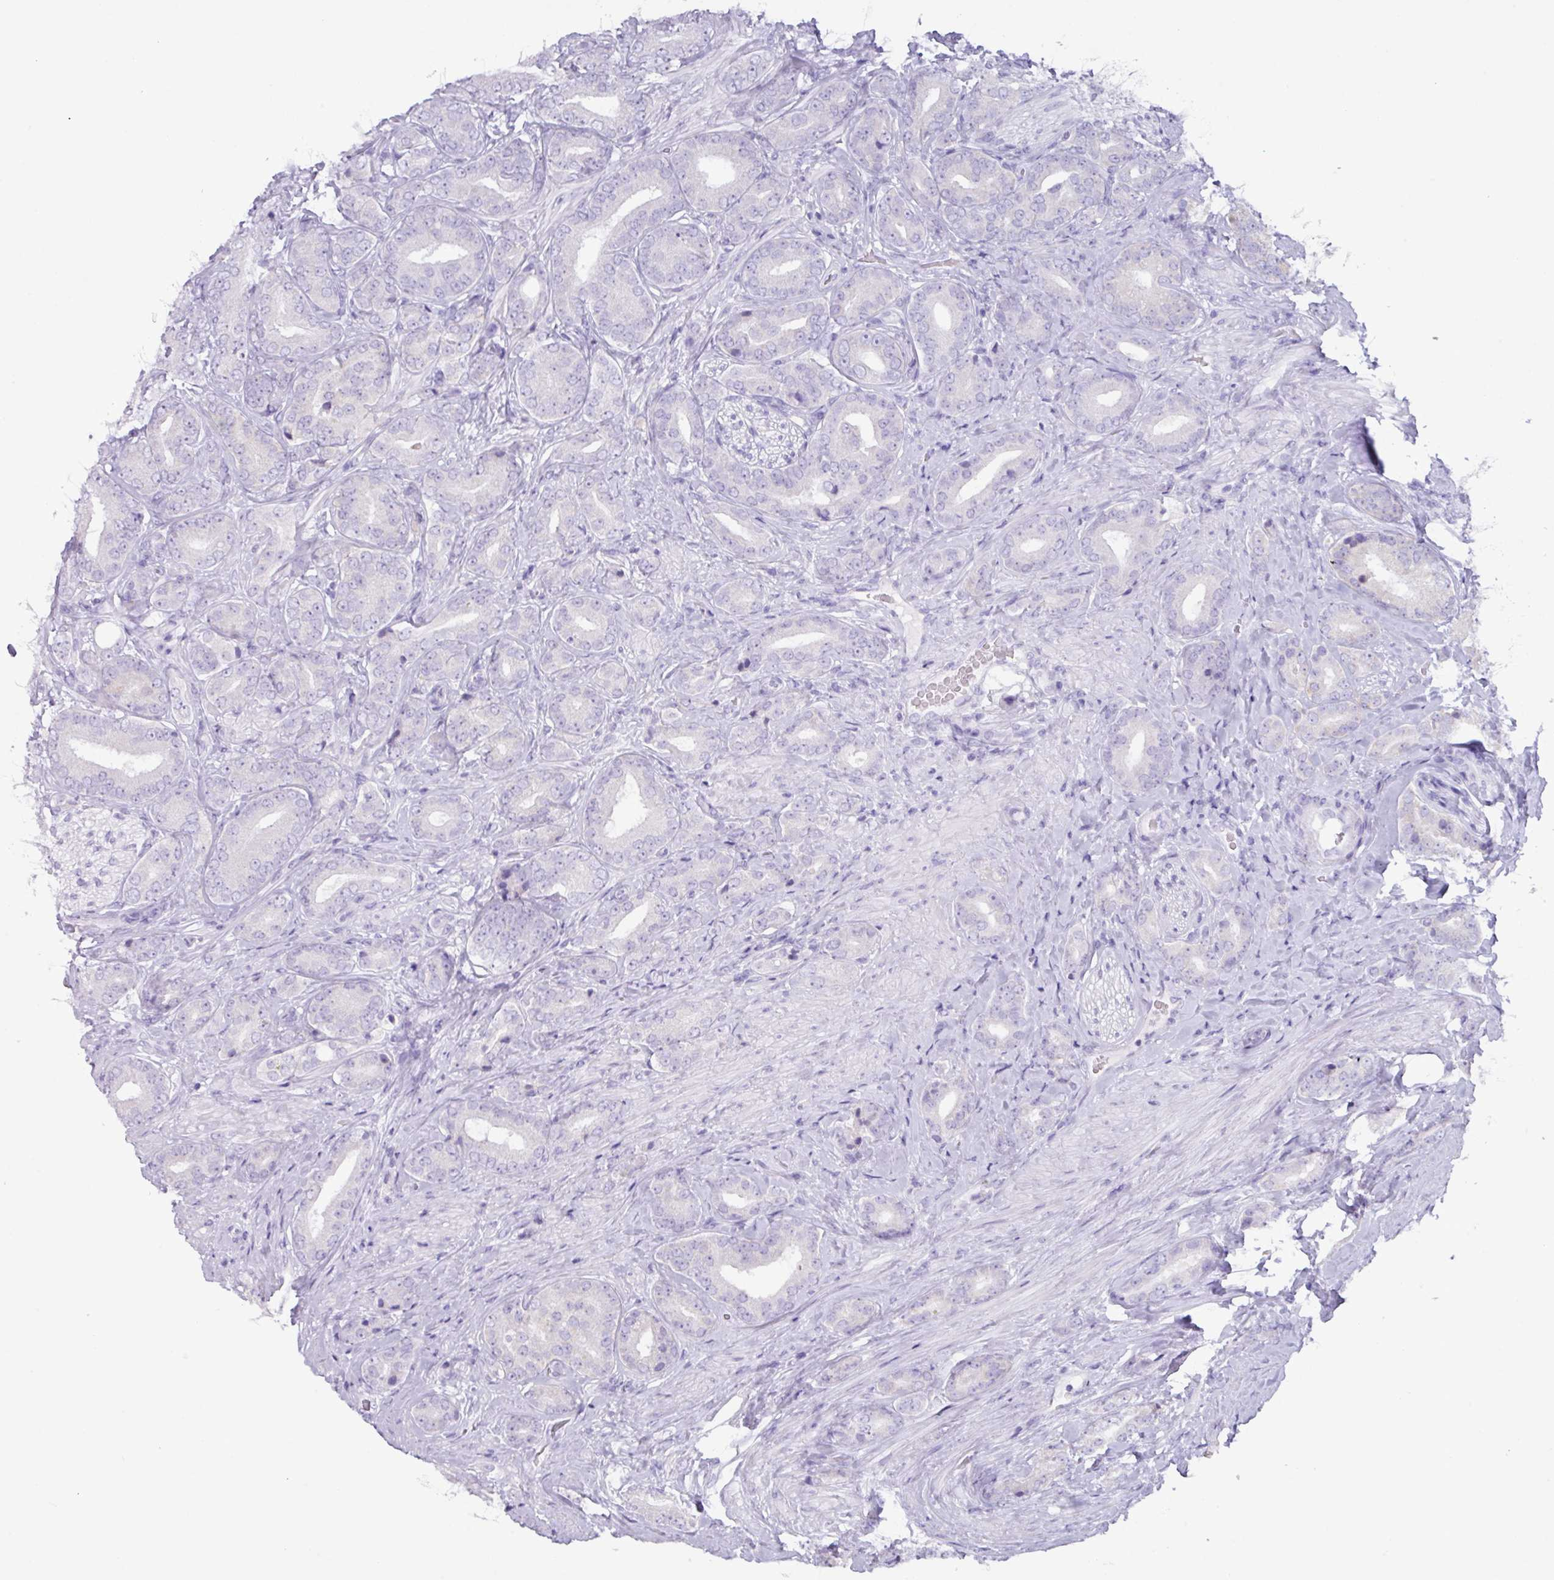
{"staining": {"intensity": "negative", "quantity": "none", "location": "none"}, "tissue": "prostate cancer", "cell_type": "Tumor cells", "image_type": "cancer", "snomed": [{"axis": "morphology", "description": "Adenocarcinoma, High grade"}, {"axis": "topography", "description": "Prostate"}], "caption": "Immunohistochemistry of human prostate cancer (adenocarcinoma (high-grade)) displays no positivity in tumor cells.", "gene": "NCCRP1", "patient": {"sex": "male", "age": 63}}